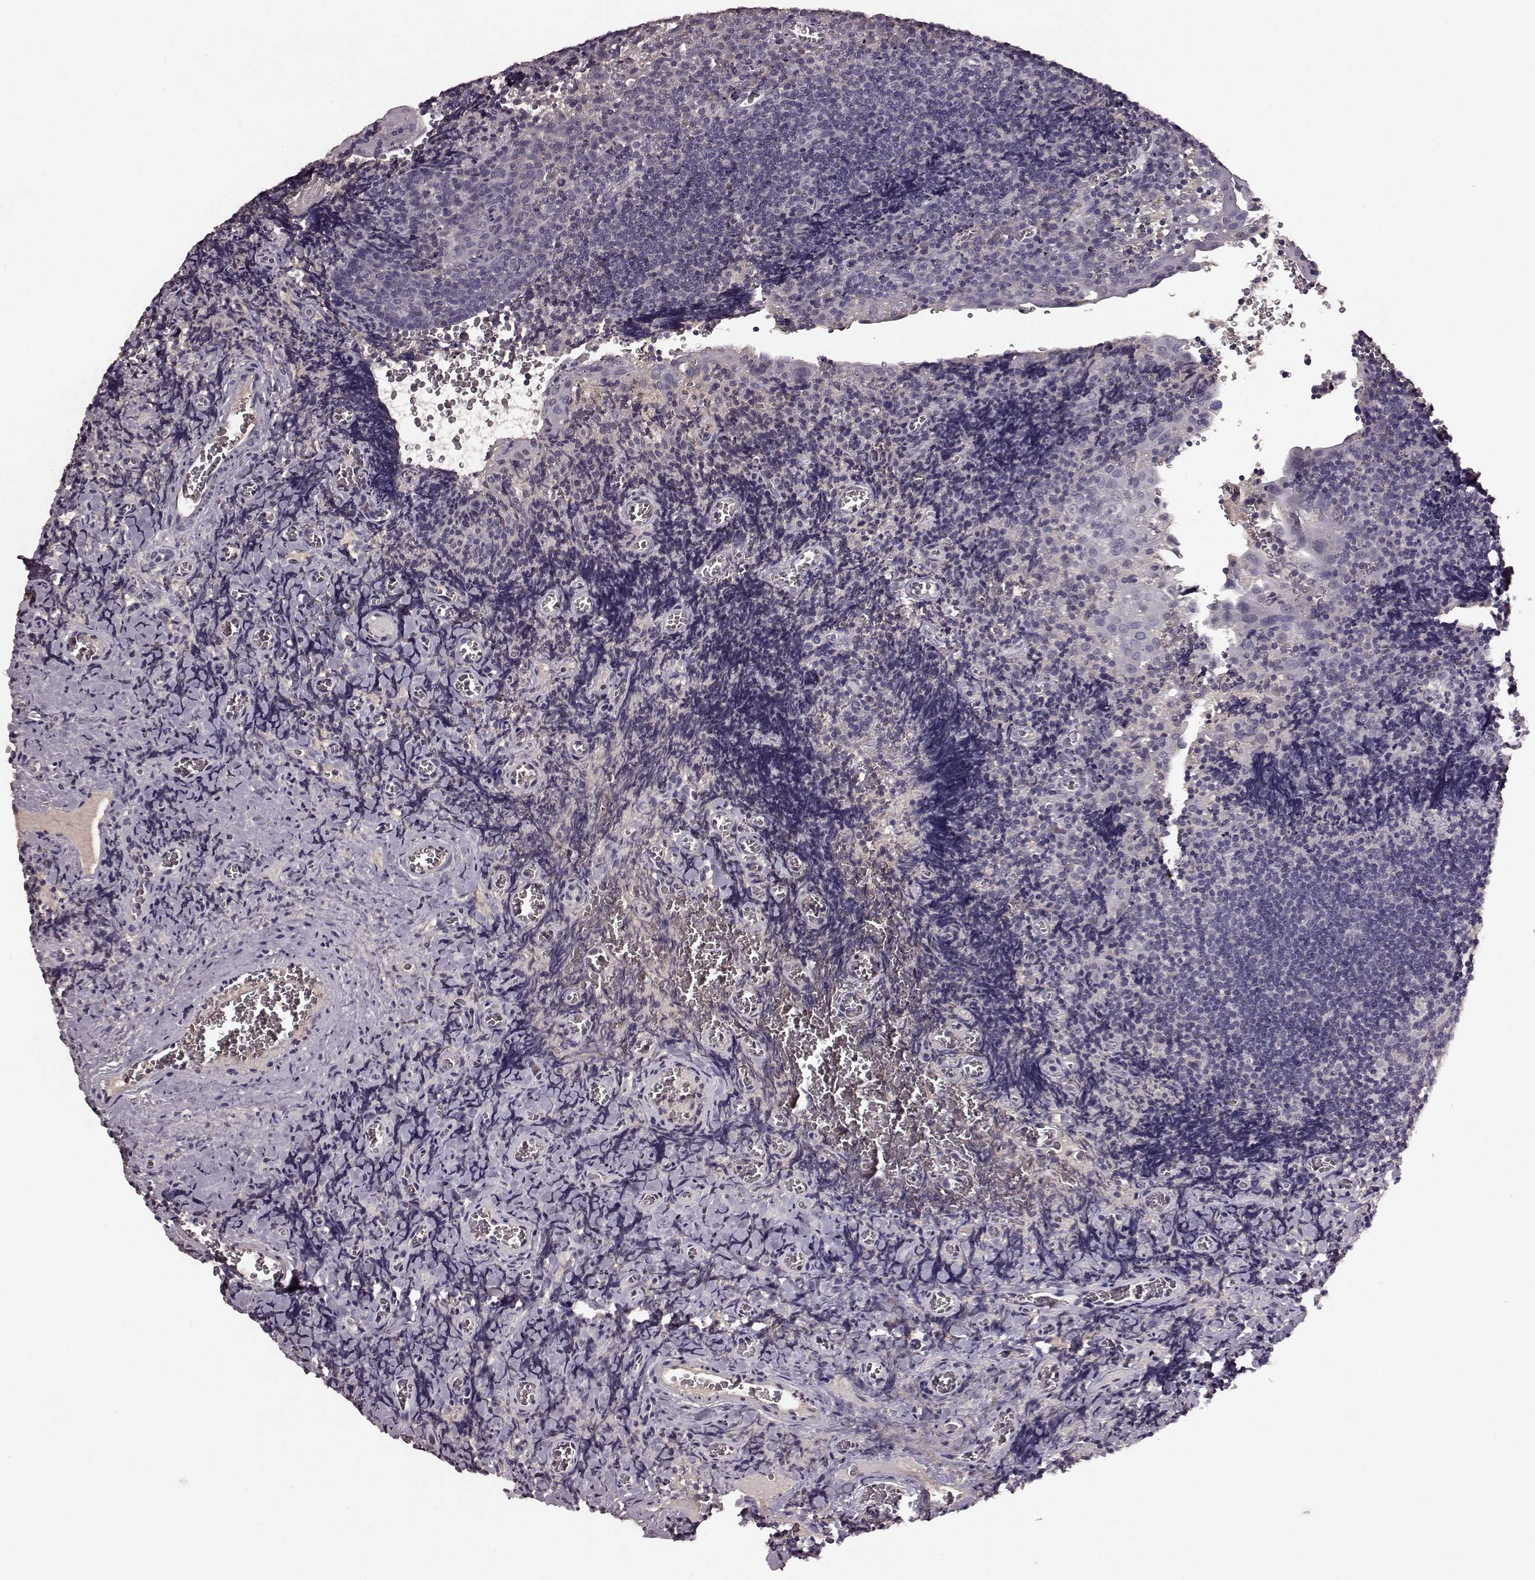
{"staining": {"intensity": "negative", "quantity": "none", "location": "none"}, "tissue": "tonsil", "cell_type": "Germinal center cells", "image_type": "normal", "snomed": [{"axis": "morphology", "description": "Normal tissue, NOS"}, {"axis": "morphology", "description": "Inflammation, NOS"}, {"axis": "topography", "description": "Tonsil"}], "caption": "A photomicrograph of human tonsil is negative for staining in germinal center cells. (Brightfield microscopy of DAB immunohistochemistry (IHC) at high magnification).", "gene": "FRRS1L", "patient": {"sex": "female", "age": 31}}